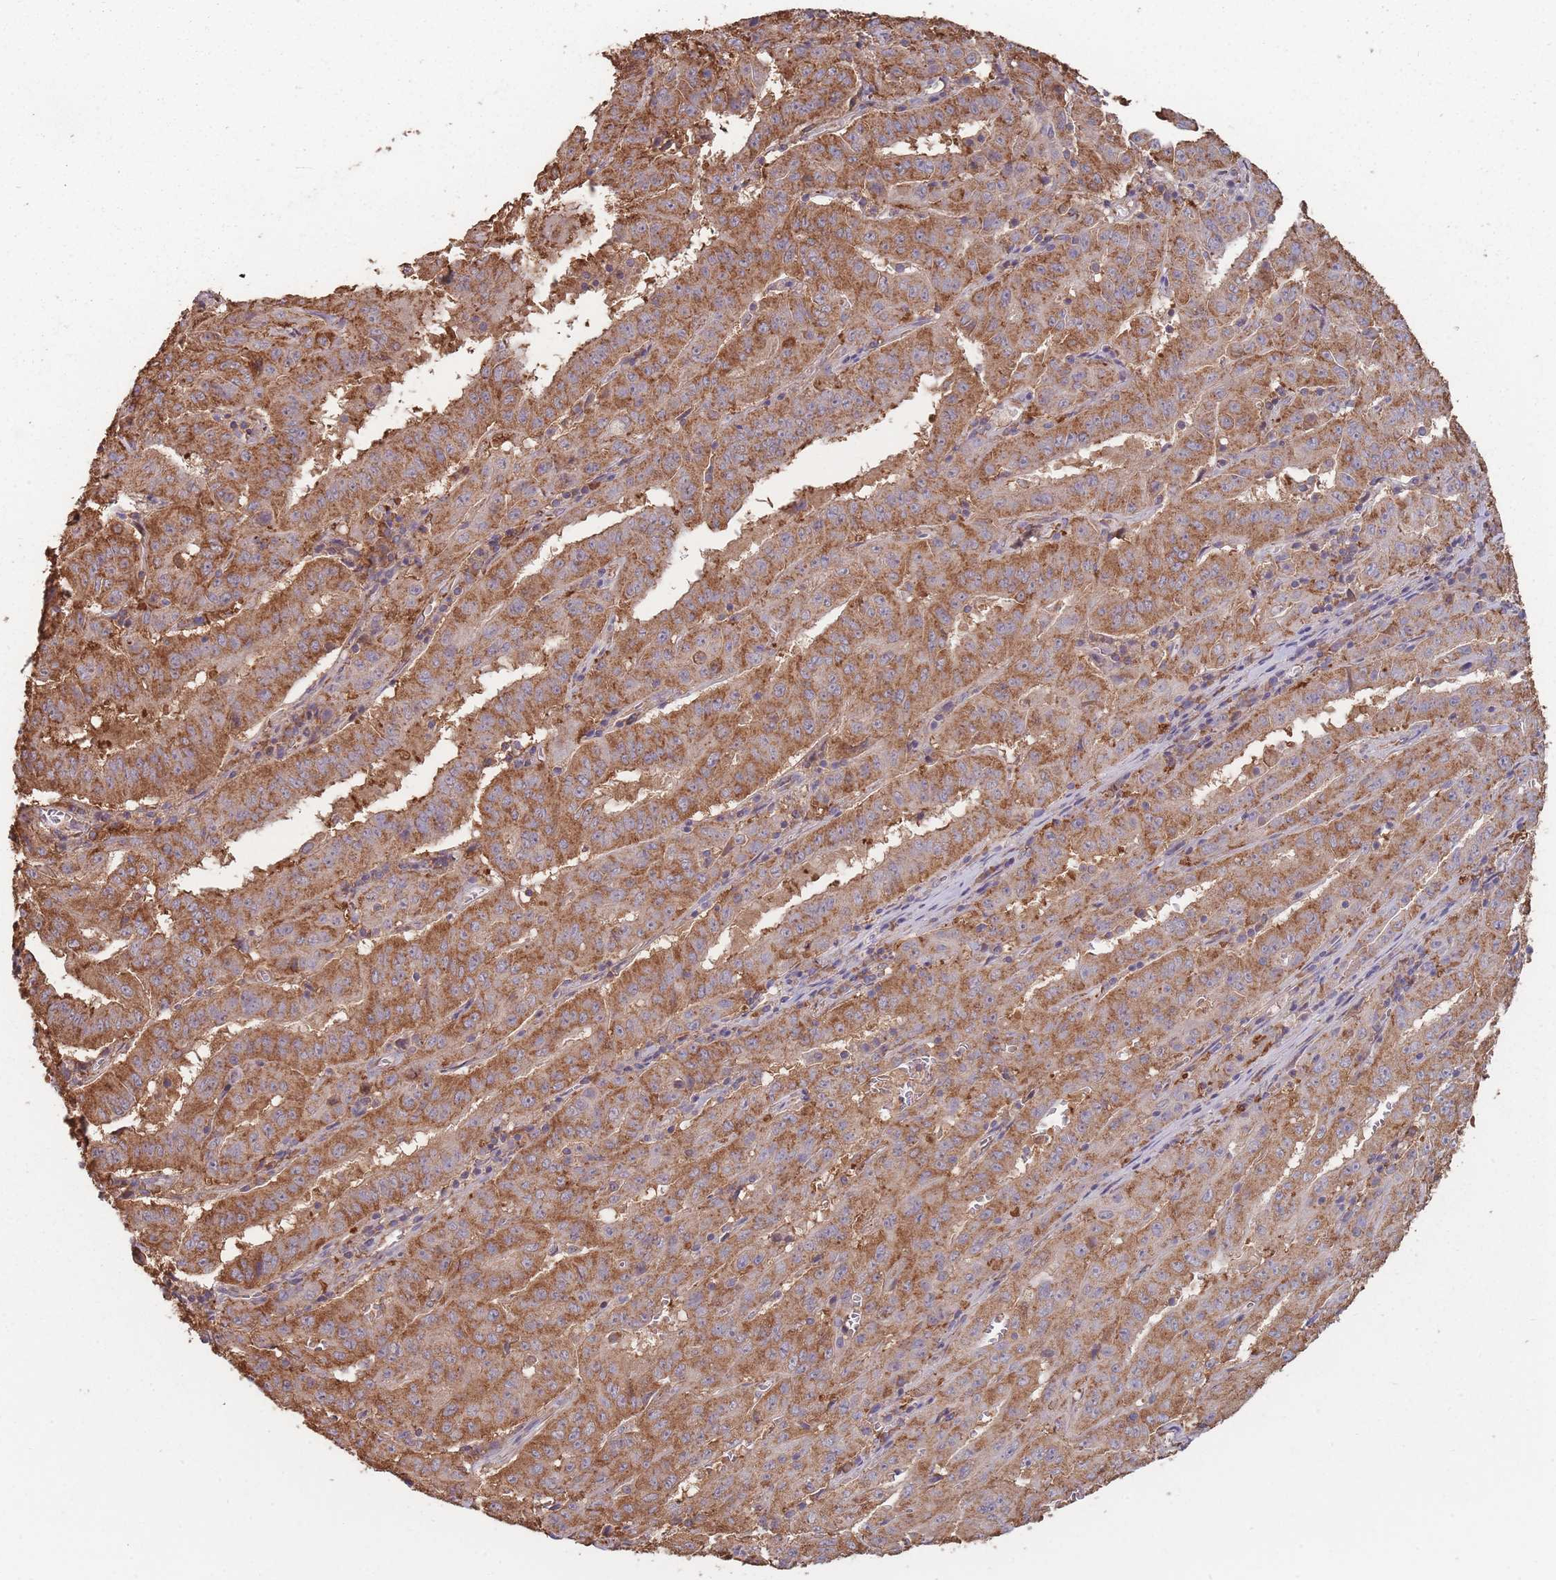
{"staining": {"intensity": "strong", "quantity": ">75%", "location": "cytoplasmic/membranous"}, "tissue": "pancreatic cancer", "cell_type": "Tumor cells", "image_type": "cancer", "snomed": [{"axis": "morphology", "description": "Adenocarcinoma, NOS"}, {"axis": "topography", "description": "Pancreas"}], "caption": "Protein staining by immunohistochemistry exhibits strong cytoplasmic/membranous expression in about >75% of tumor cells in adenocarcinoma (pancreatic).", "gene": "SANBR", "patient": {"sex": "male", "age": 63}}